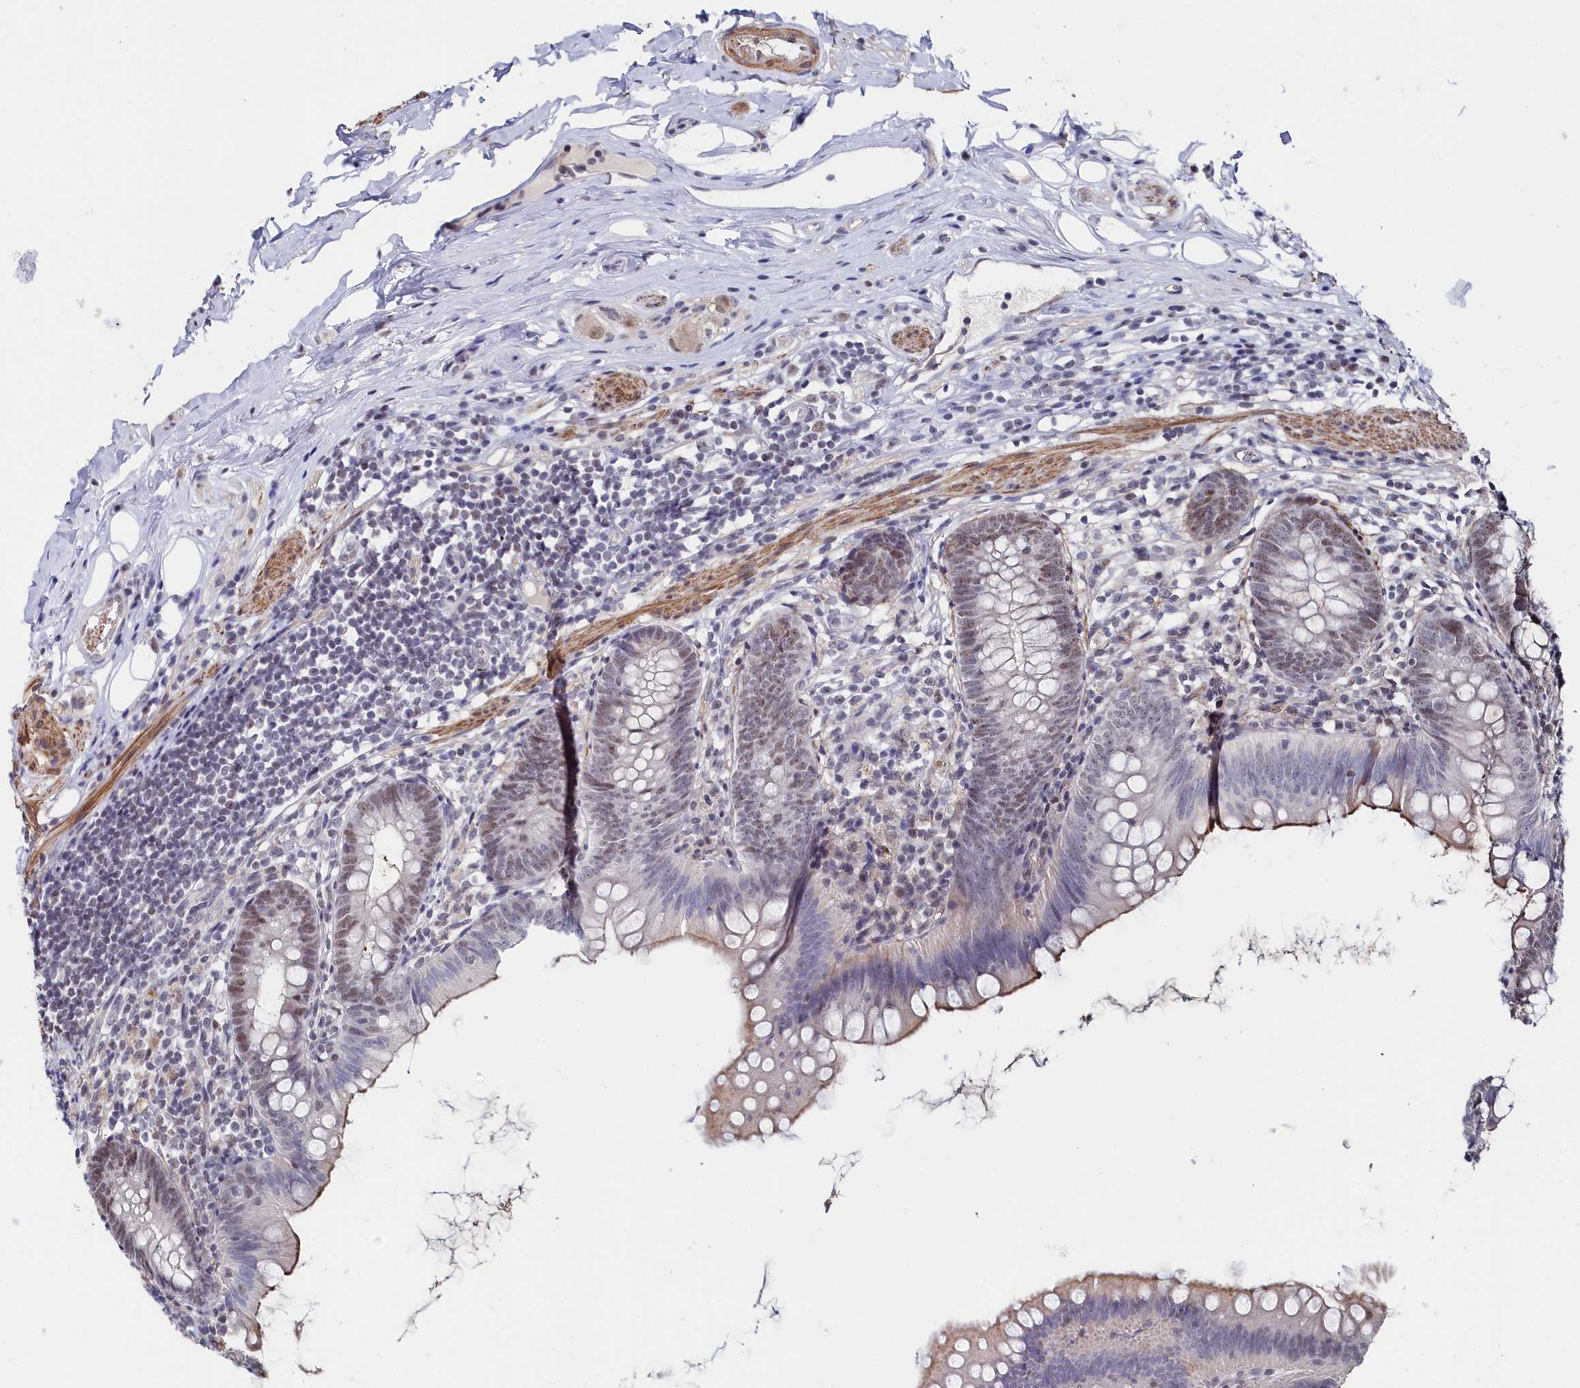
{"staining": {"intensity": "moderate", "quantity": "<25%", "location": "cytoplasmic/membranous,nuclear"}, "tissue": "appendix", "cell_type": "Glandular cells", "image_type": "normal", "snomed": [{"axis": "morphology", "description": "Normal tissue, NOS"}, {"axis": "topography", "description": "Appendix"}], "caption": "Appendix stained for a protein reveals moderate cytoplasmic/membranous,nuclear positivity in glandular cells. (IHC, brightfield microscopy, high magnification).", "gene": "TIGD4", "patient": {"sex": "female", "age": 62}}